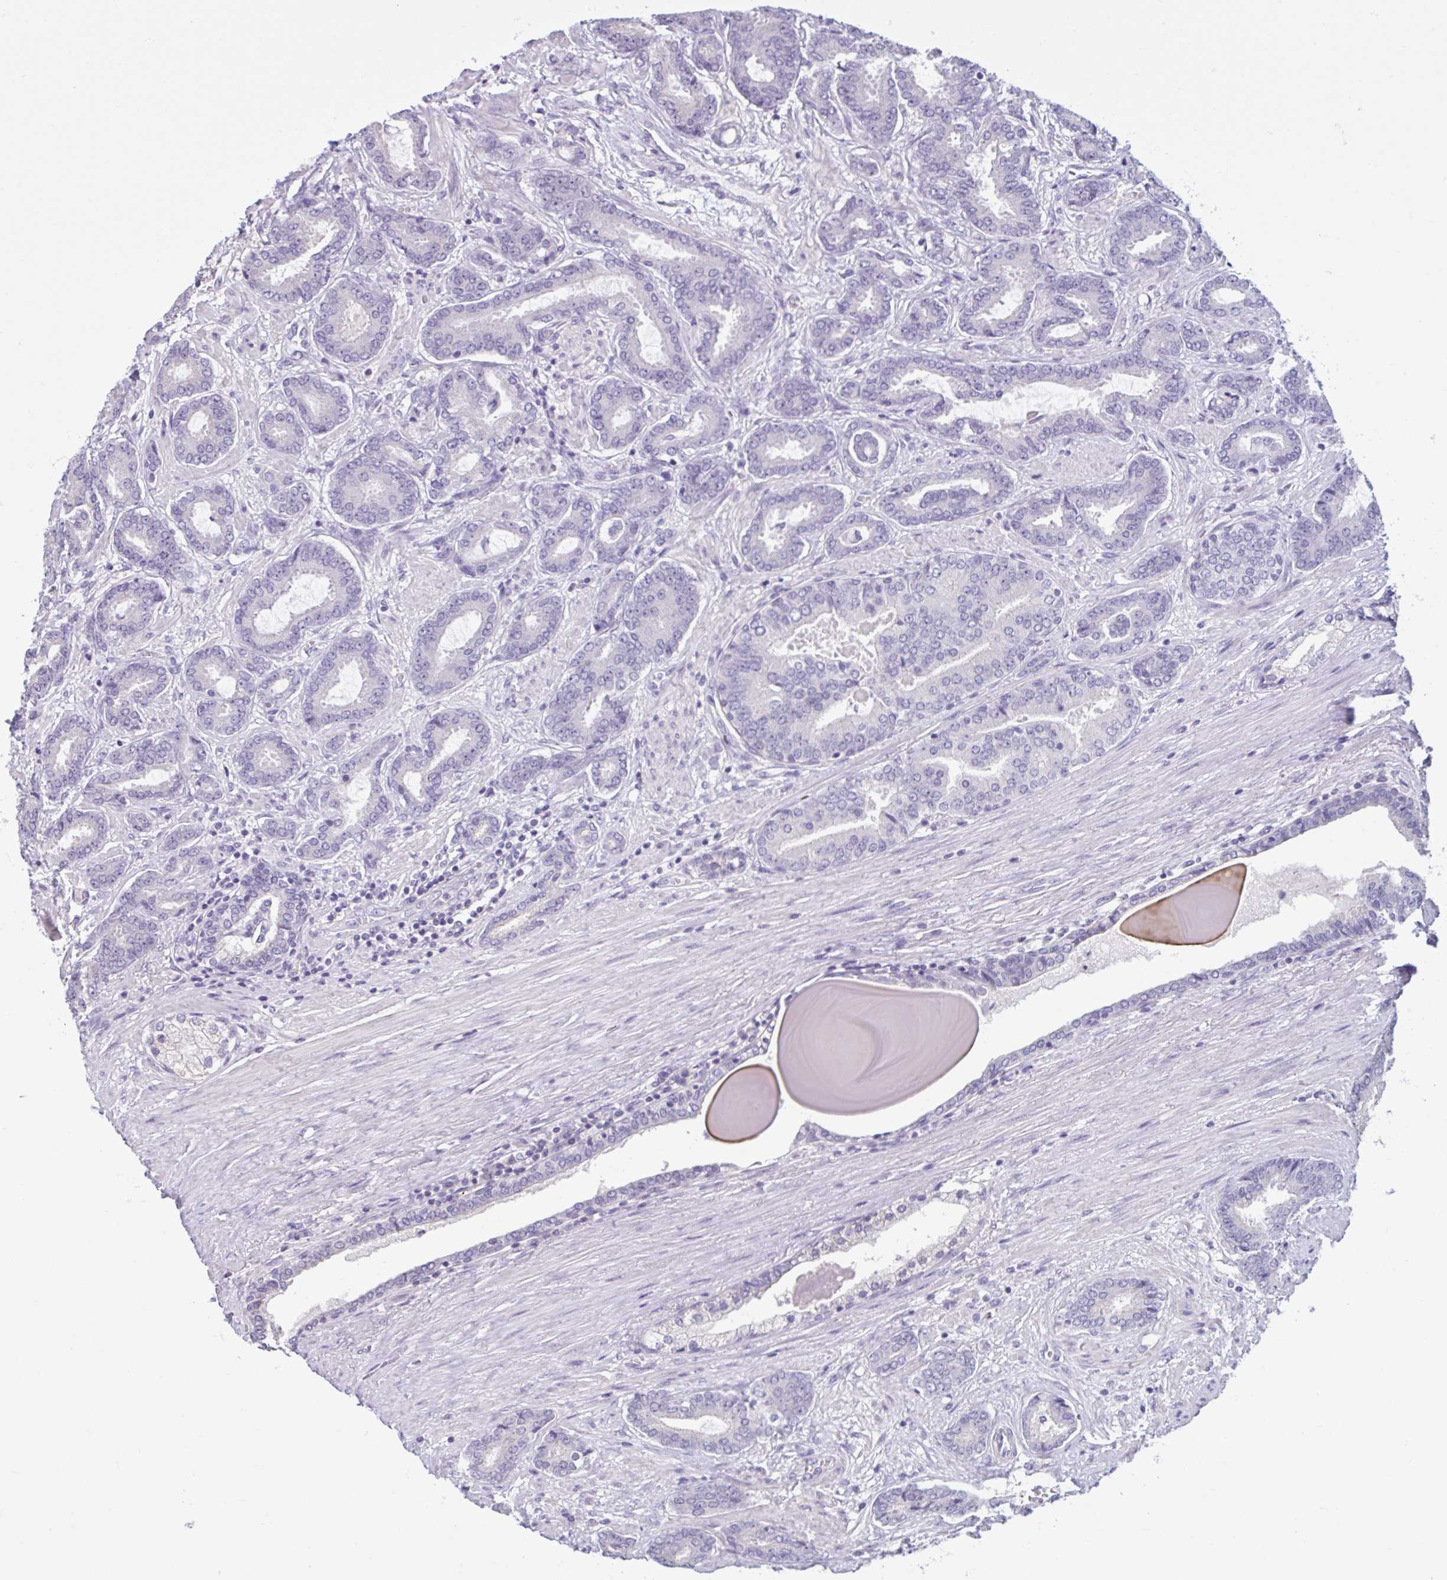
{"staining": {"intensity": "negative", "quantity": "none", "location": "none"}, "tissue": "prostate cancer", "cell_type": "Tumor cells", "image_type": "cancer", "snomed": [{"axis": "morphology", "description": "Adenocarcinoma, High grade"}, {"axis": "topography", "description": "Prostate"}], "caption": "Immunohistochemical staining of human prostate cancer exhibits no significant positivity in tumor cells.", "gene": "CDH19", "patient": {"sex": "male", "age": 62}}